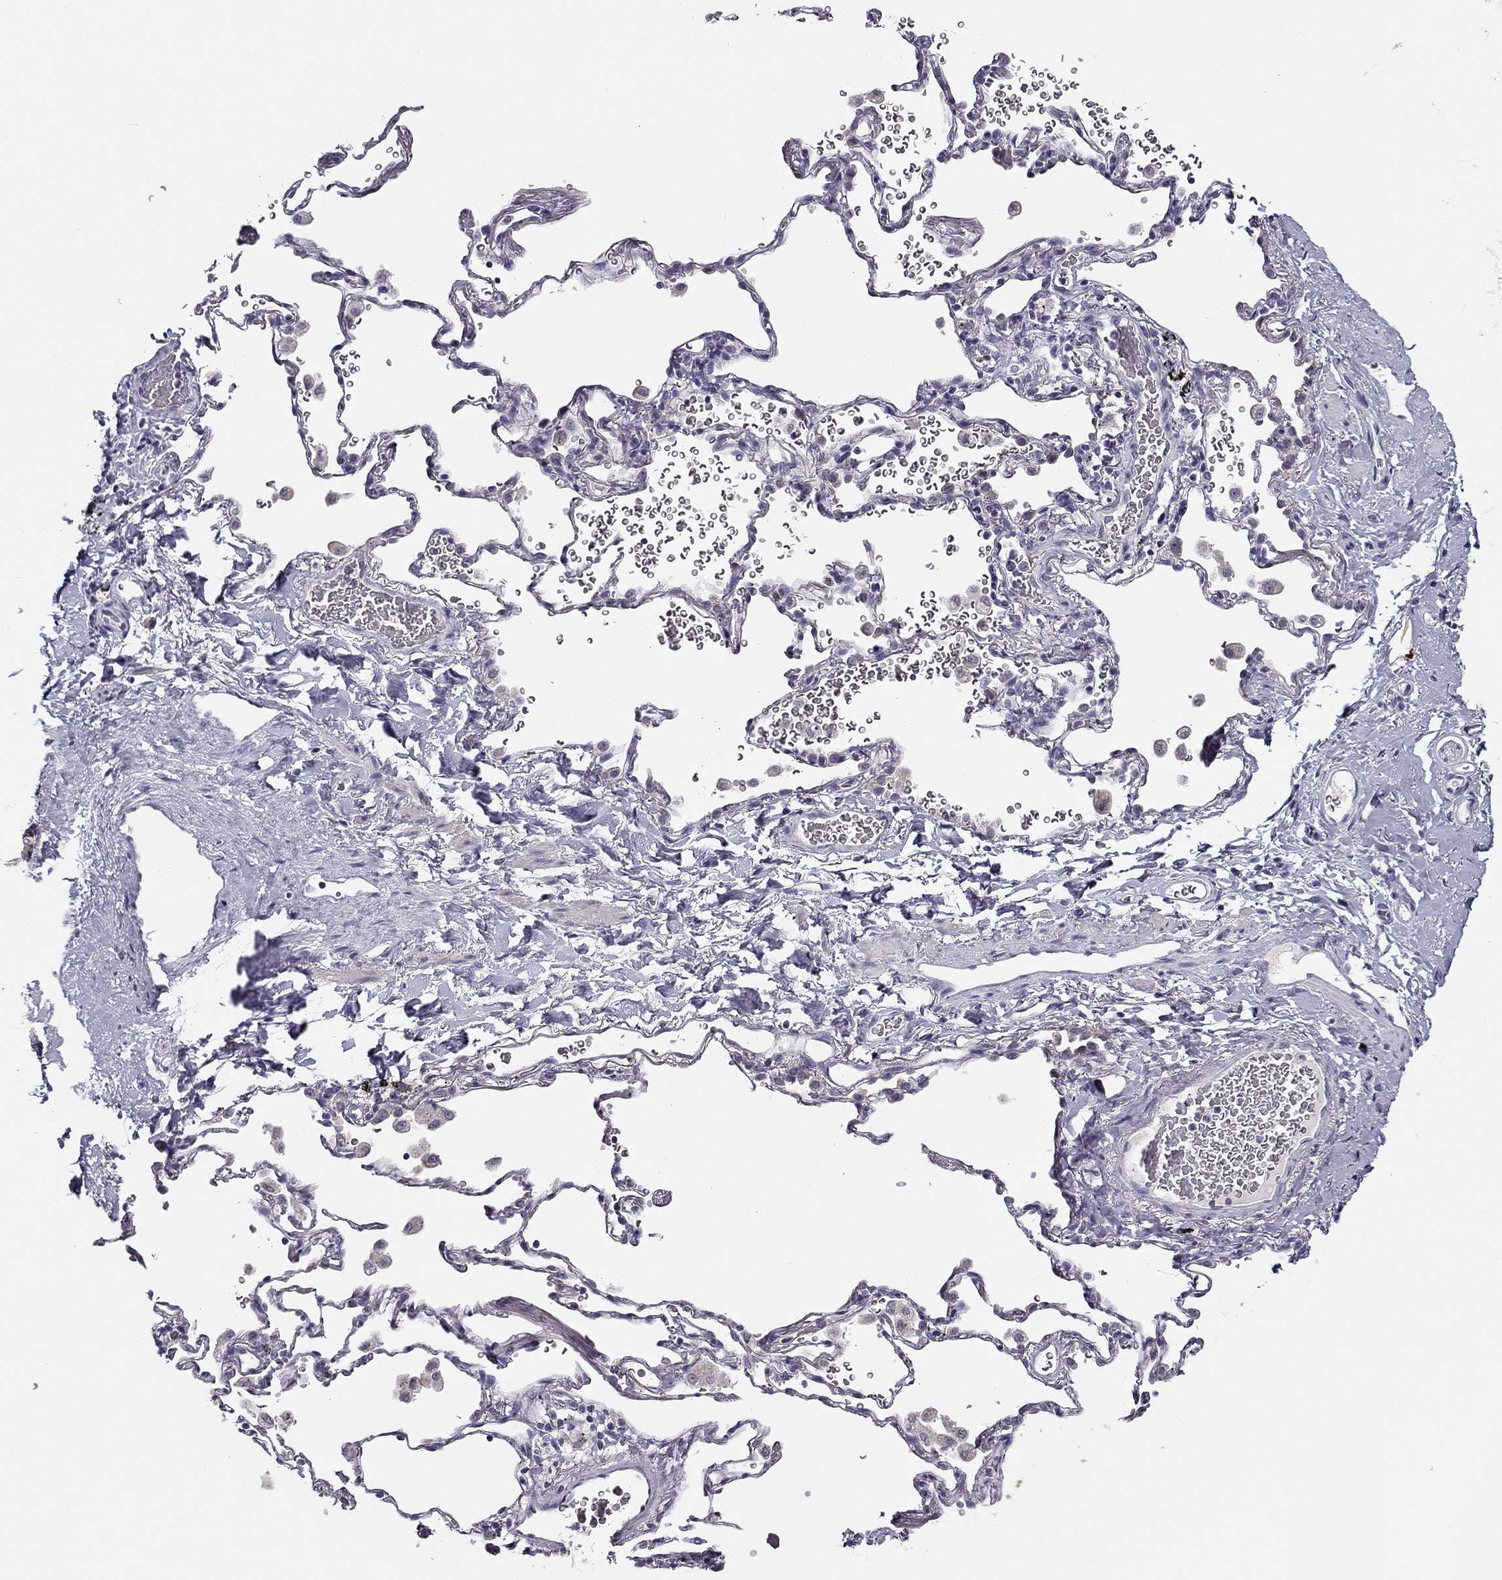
{"staining": {"intensity": "negative", "quantity": "none", "location": "none"}, "tissue": "soft tissue", "cell_type": "Fibroblasts", "image_type": "normal", "snomed": [{"axis": "morphology", "description": "Normal tissue, NOS"}, {"axis": "morphology", "description": "Adenocarcinoma, NOS"}, {"axis": "topography", "description": "Cartilage tissue"}, {"axis": "topography", "description": "Lung"}], "caption": "An immunohistochemistry (IHC) histopathology image of benign soft tissue is shown. There is no staining in fibroblasts of soft tissue. The staining was performed using DAB (3,3'-diaminobenzidine) to visualize the protein expression in brown, while the nuclei were stained in blue with hematoxylin (Magnification: 20x).", "gene": "CNR1", "patient": {"sex": "male", "age": 59}}